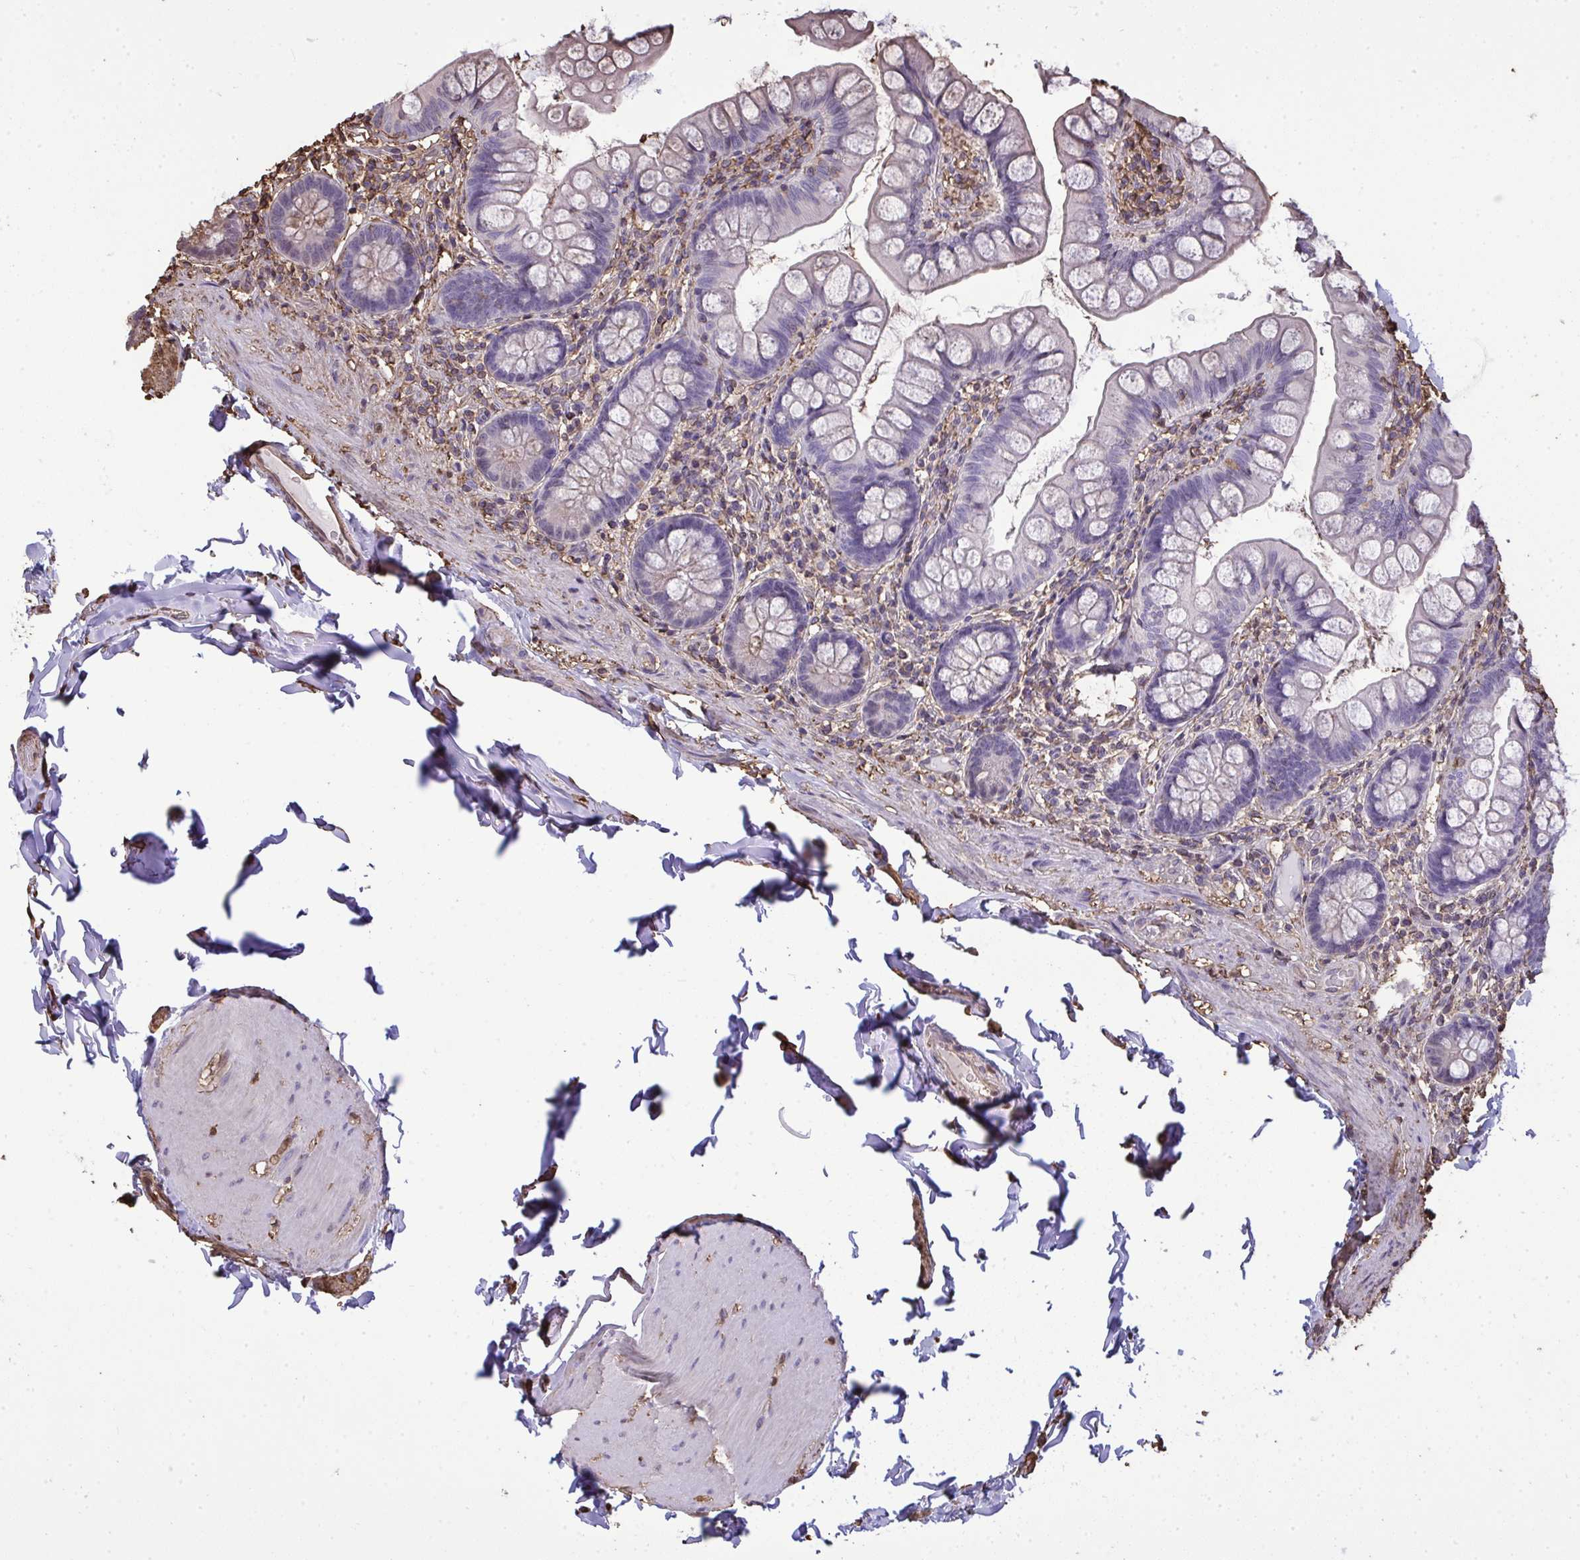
{"staining": {"intensity": "negative", "quantity": "none", "location": "none"}, "tissue": "small intestine", "cell_type": "Glandular cells", "image_type": "normal", "snomed": [{"axis": "morphology", "description": "Normal tissue, NOS"}, {"axis": "topography", "description": "Small intestine"}], "caption": "This is an IHC photomicrograph of normal human small intestine. There is no expression in glandular cells.", "gene": "ANXA5", "patient": {"sex": "male", "age": 70}}